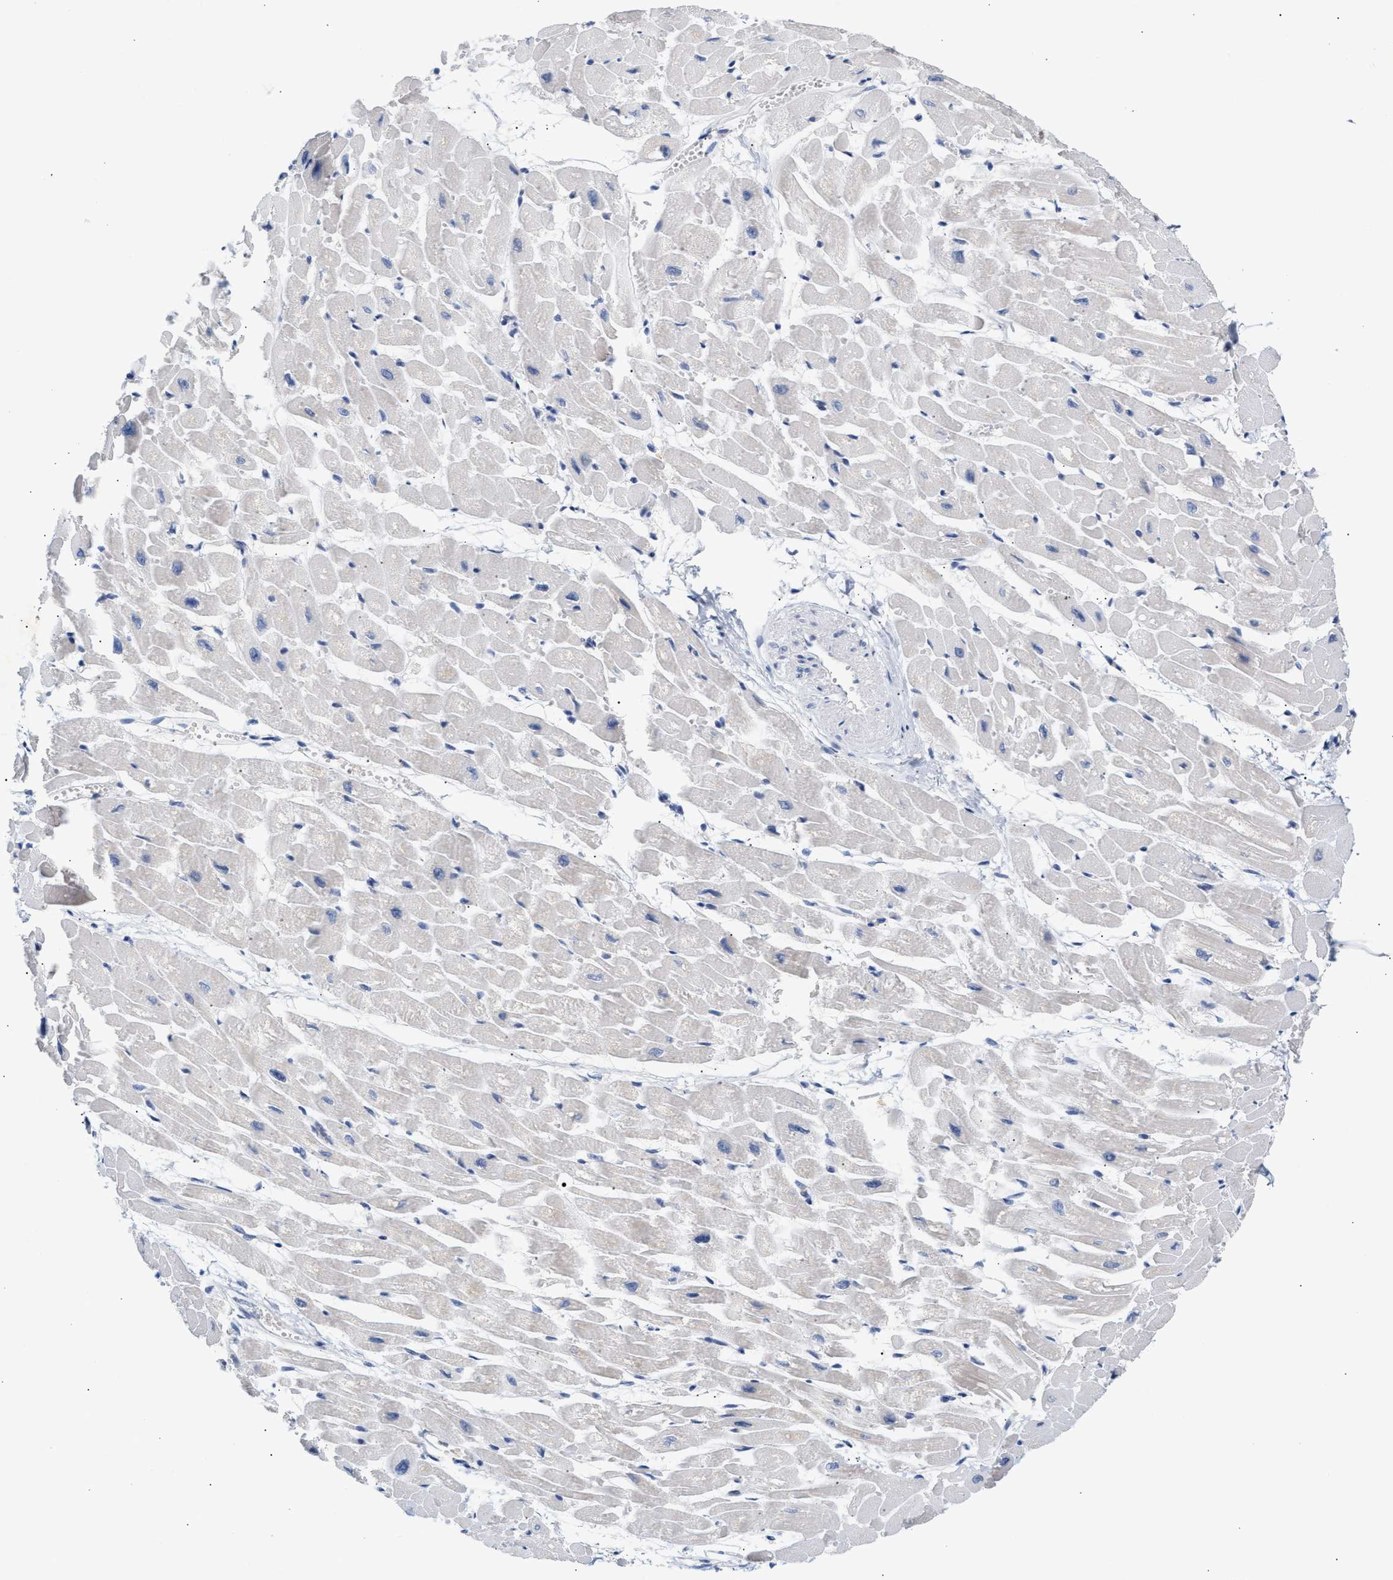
{"staining": {"intensity": "negative", "quantity": "none", "location": "none"}, "tissue": "heart muscle", "cell_type": "Cardiomyocytes", "image_type": "normal", "snomed": [{"axis": "morphology", "description": "Normal tissue, NOS"}, {"axis": "topography", "description": "Heart"}], "caption": "Immunohistochemical staining of normal heart muscle shows no significant expression in cardiomyocytes. (DAB (3,3'-diaminobenzidine) immunohistochemistry, high magnification).", "gene": "TRIM50", "patient": {"sex": "male", "age": 45}}